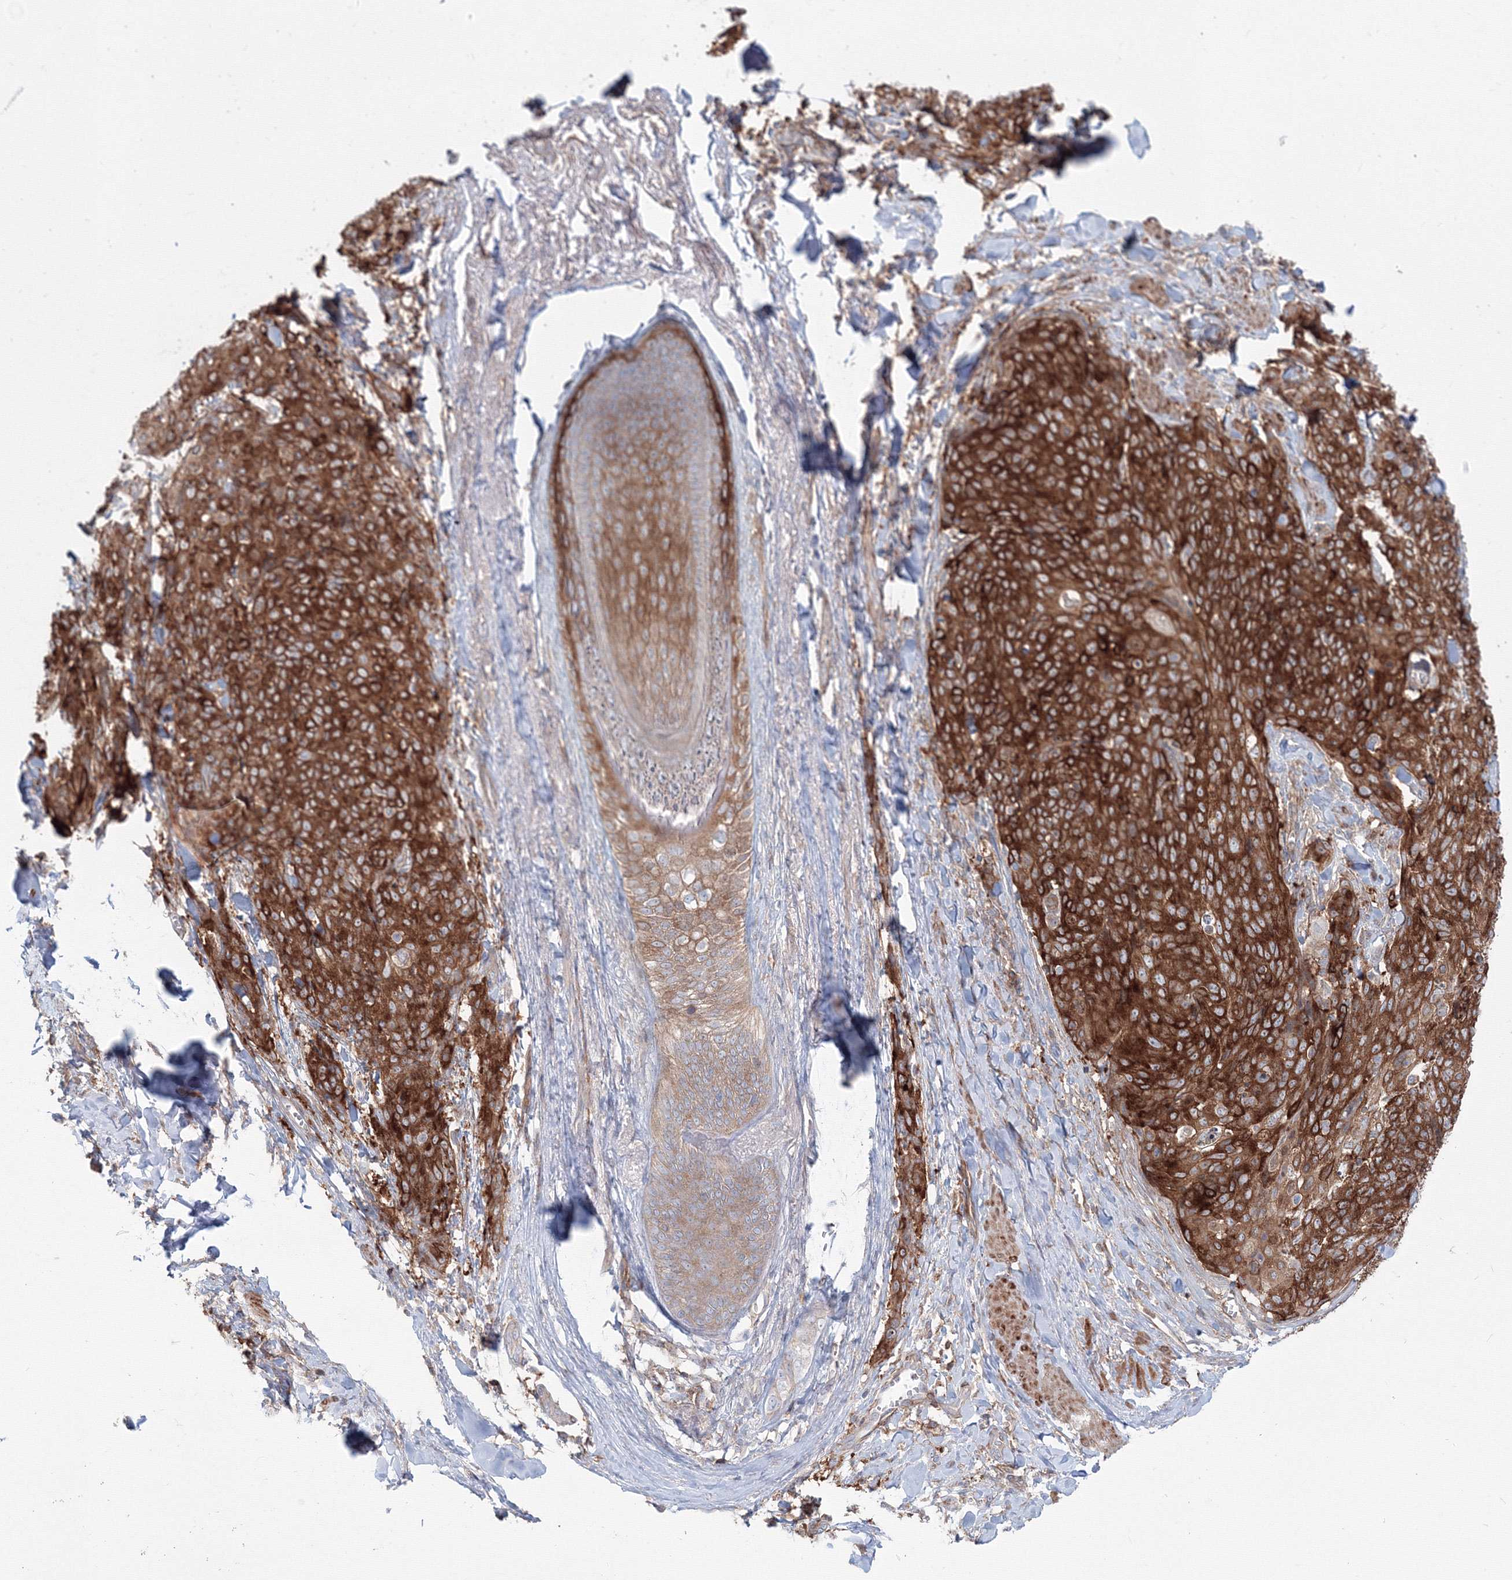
{"staining": {"intensity": "strong", "quantity": ">75%", "location": "cytoplasmic/membranous"}, "tissue": "skin cancer", "cell_type": "Tumor cells", "image_type": "cancer", "snomed": [{"axis": "morphology", "description": "Squamous cell carcinoma, NOS"}, {"axis": "topography", "description": "Skin"}, {"axis": "topography", "description": "Vulva"}], "caption": "An image of skin cancer (squamous cell carcinoma) stained for a protein exhibits strong cytoplasmic/membranous brown staining in tumor cells.", "gene": "SH3PXD2A", "patient": {"sex": "female", "age": 85}}